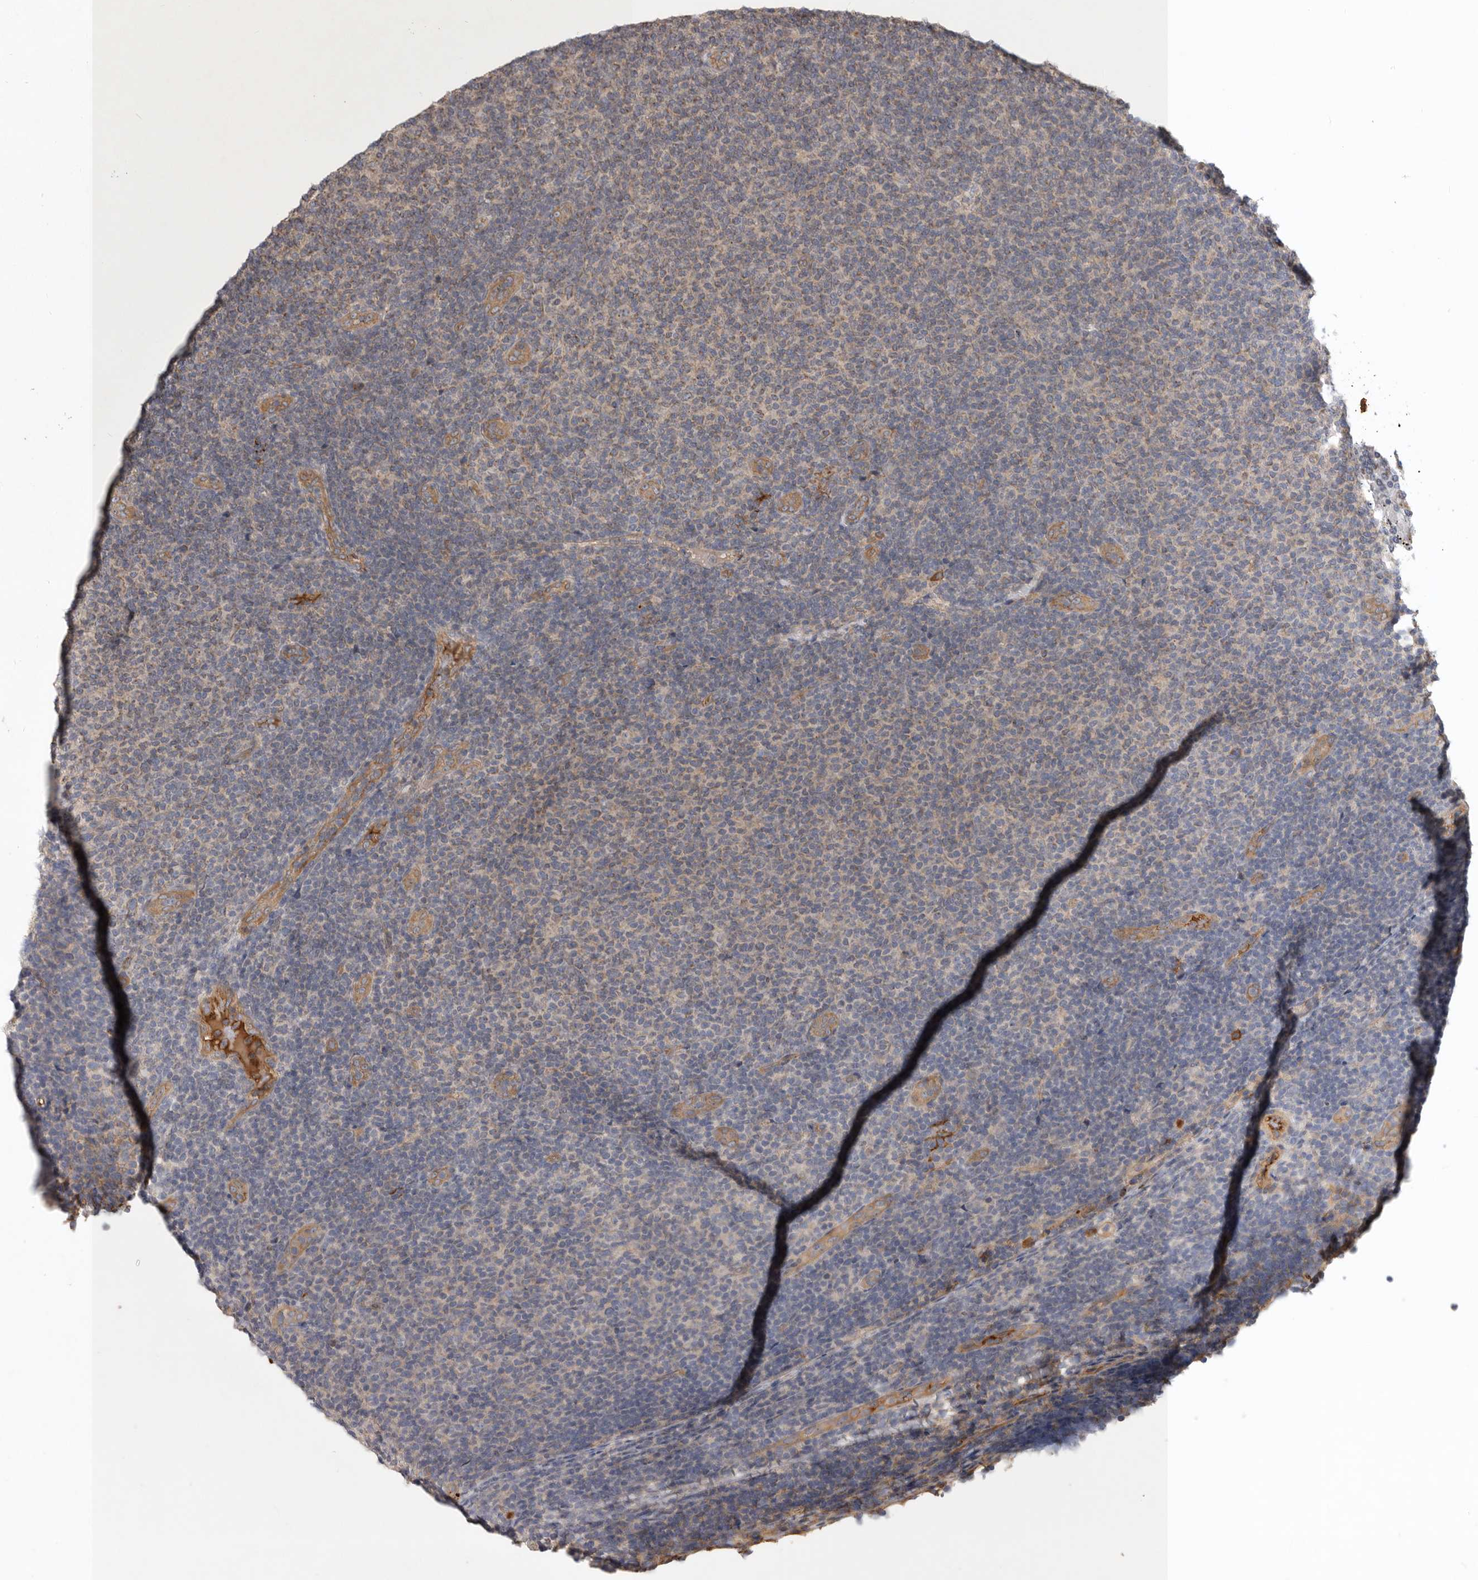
{"staining": {"intensity": "weak", "quantity": "25%-75%", "location": "cytoplasmic/membranous"}, "tissue": "lymphoma", "cell_type": "Tumor cells", "image_type": "cancer", "snomed": [{"axis": "morphology", "description": "Malignant lymphoma, non-Hodgkin's type, Low grade"}, {"axis": "topography", "description": "Lymph node"}], "caption": "IHC of human lymphoma demonstrates low levels of weak cytoplasmic/membranous positivity in about 25%-75% of tumor cells.", "gene": "MLPH", "patient": {"sex": "male", "age": 66}}